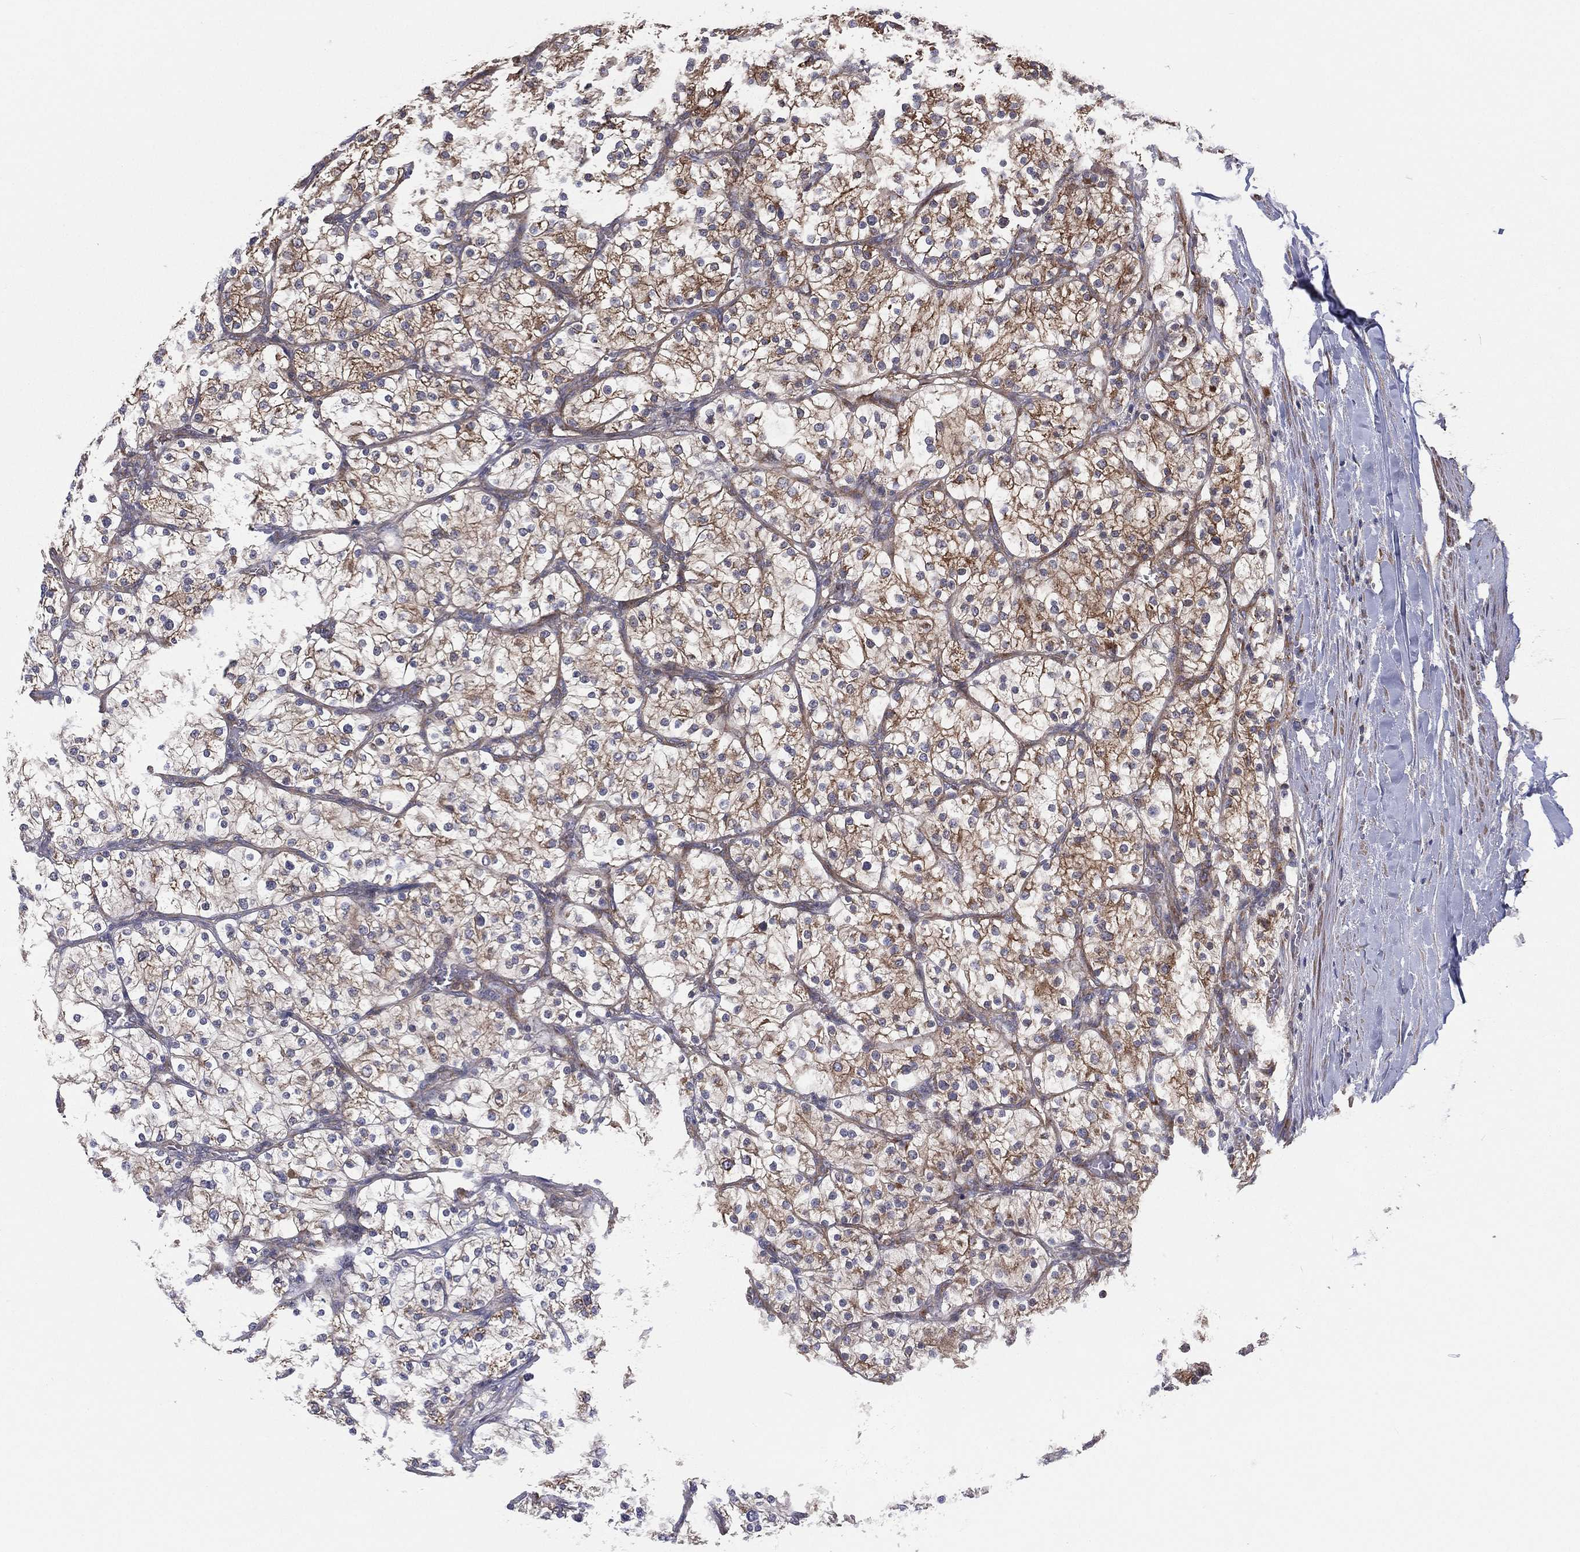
{"staining": {"intensity": "moderate", "quantity": "25%-75%", "location": "cytoplasmic/membranous"}, "tissue": "renal cancer", "cell_type": "Tumor cells", "image_type": "cancer", "snomed": [{"axis": "morphology", "description": "Adenocarcinoma, NOS"}, {"axis": "topography", "description": "Kidney"}], "caption": "Immunohistochemical staining of human adenocarcinoma (renal) displays moderate cytoplasmic/membranous protein positivity in about 25%-75% of tumor cells.", "gene": "EIF2B5", "patient": {"sex": "male", "age": 80}}